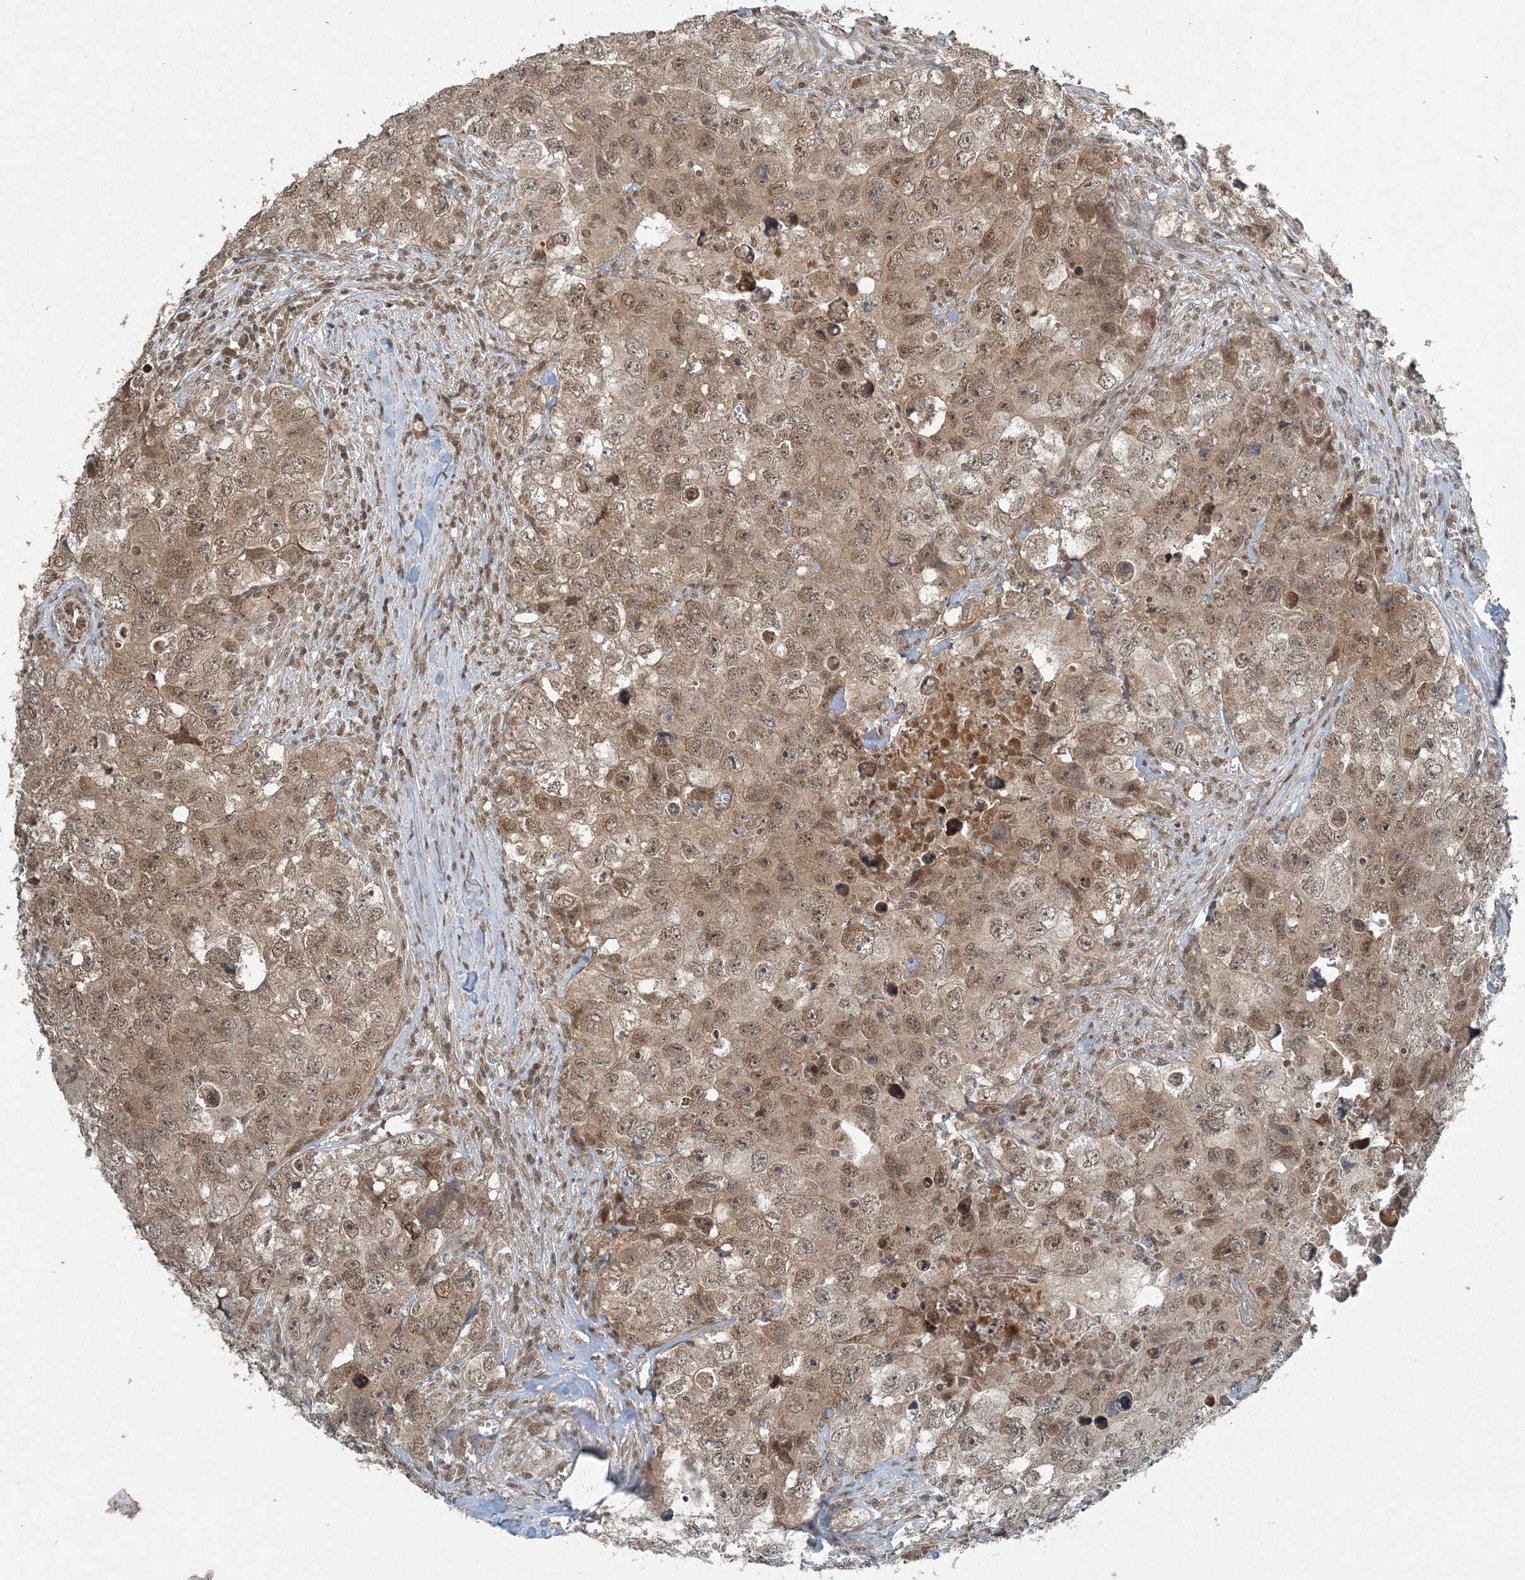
{"staining": {"intensity": "moderate", "quantity": ">75%", "location": "cytoplasmic/membranous,nuclear"}, "tissue": "testis cancer", "cell_type": "Tumor cells", "image_type": "cancer", "snomed": [{"axis": "morphology", "description": "Seminoma, NOS"}, {"axis": "morphology", "description": "Carcinoma, Embryonal, NOS"}, {"axis": "topography", "description": "Testis"}], "caption": "An image of human testis cancer (embryonal carcinoma) stained for a protein displays moderate cytoplasmic/membranous and nuclear brown staining in tumor cells.", "gene": "COPS7B", "patient": {"sex": "male", "age": 43}}